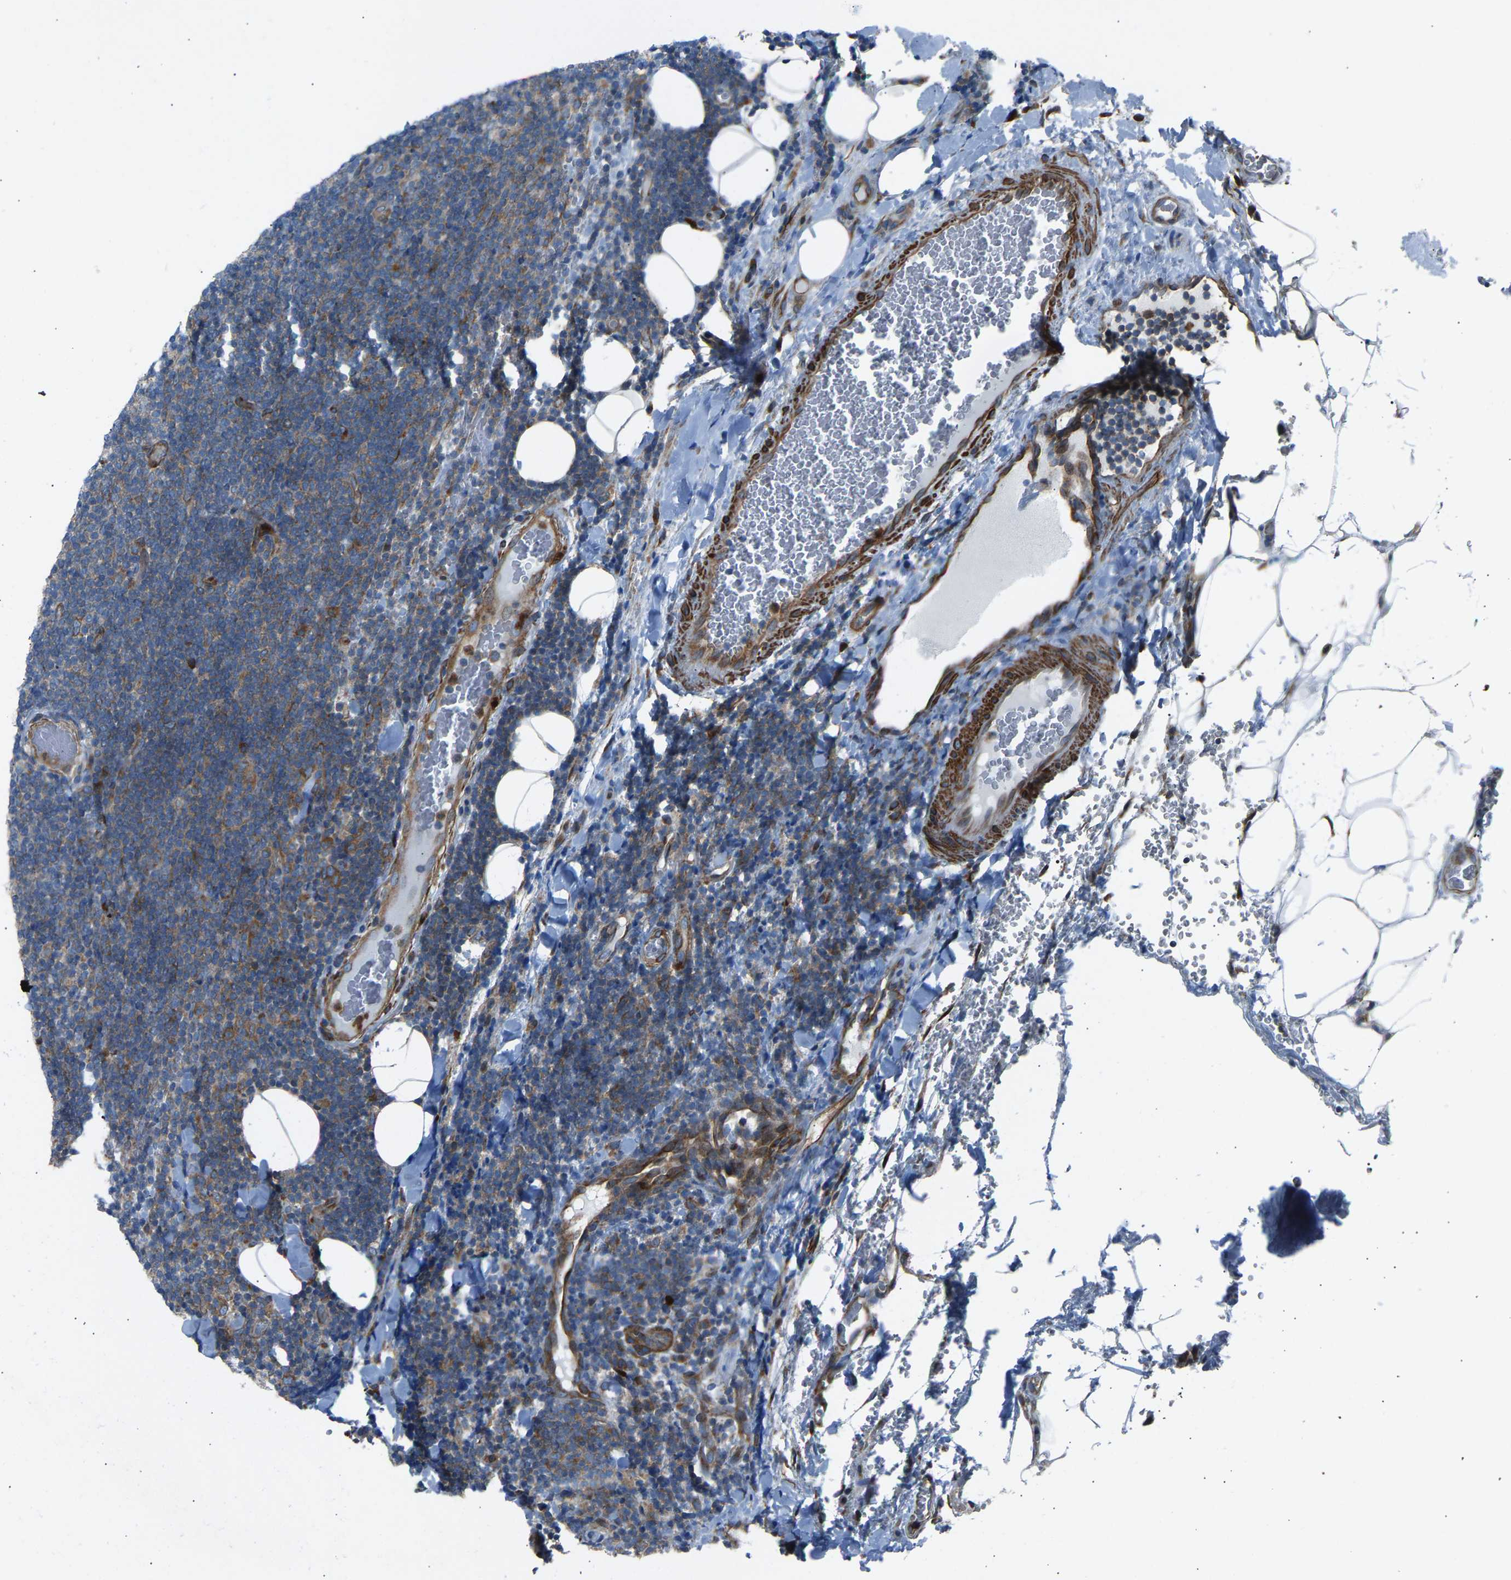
{"staining": {"intensity": "moderate", "quantity": ">75%", "location": "cytoplasmic/membranous"}, "tissue": "lymphoma", "cell_type": "Tumor cells", "image_type": "cancer", "snomed": [{"axis": "morphology", "description": "Malignant lymphoma, non-Hodgkin's type, Low grade"}, {"axis": "topography", "description": "Lymph node"}], "caption": "Protein analysis of malignant lymphoma, non-Hodgkin's type (low-grade) tissue displays moderate cytoplasmic/membranous expression in approximately >75% of tumor cells. The staining is performed using DAB (3,3'-diaminobenzidine) brown chromogen to label protein expression. The nuclei are counter-stained blue using hematoxylin.", "gene": "VPS41", "patient": {"sex": "male", "age": 66}}